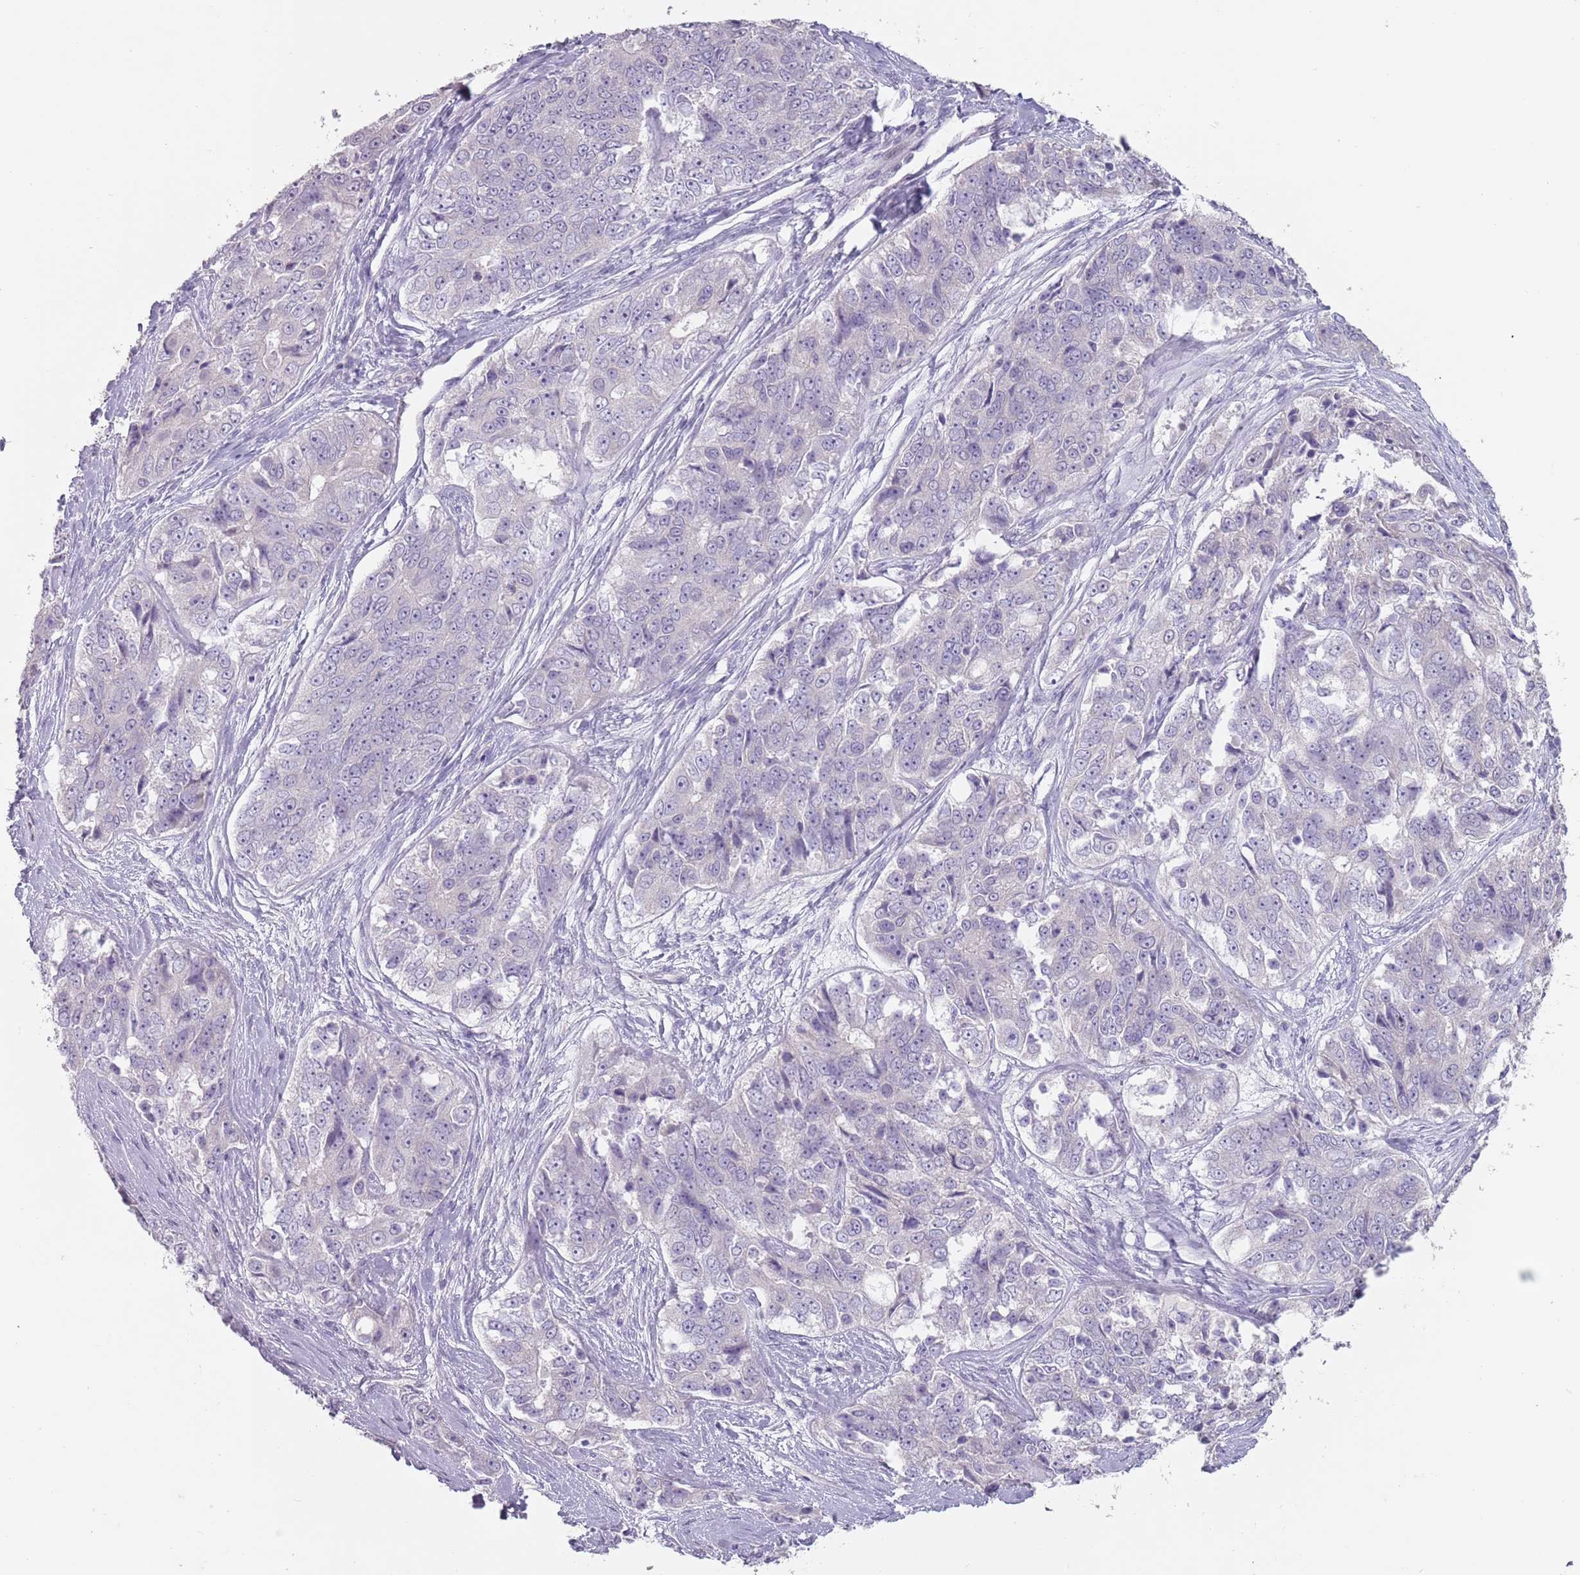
{"staining": {"intensity": "negative", "quantity": "none", "location": "none"}, "tissue": "ovarian cancer", "cell_type": "Tumor cells", "image_type": "cancer", "snomed": [{"axis": "morphology", "description": "Carcinoma, endometroid"}, {"axis": "topography", "description": "Ovary"}], "caption": "IHC of human ovarian cancer (endometroid carcinoma) exhibits no expression in tumor cells.", "gene": "STYK1", "patient": {"sex": "female", "age": 51}}